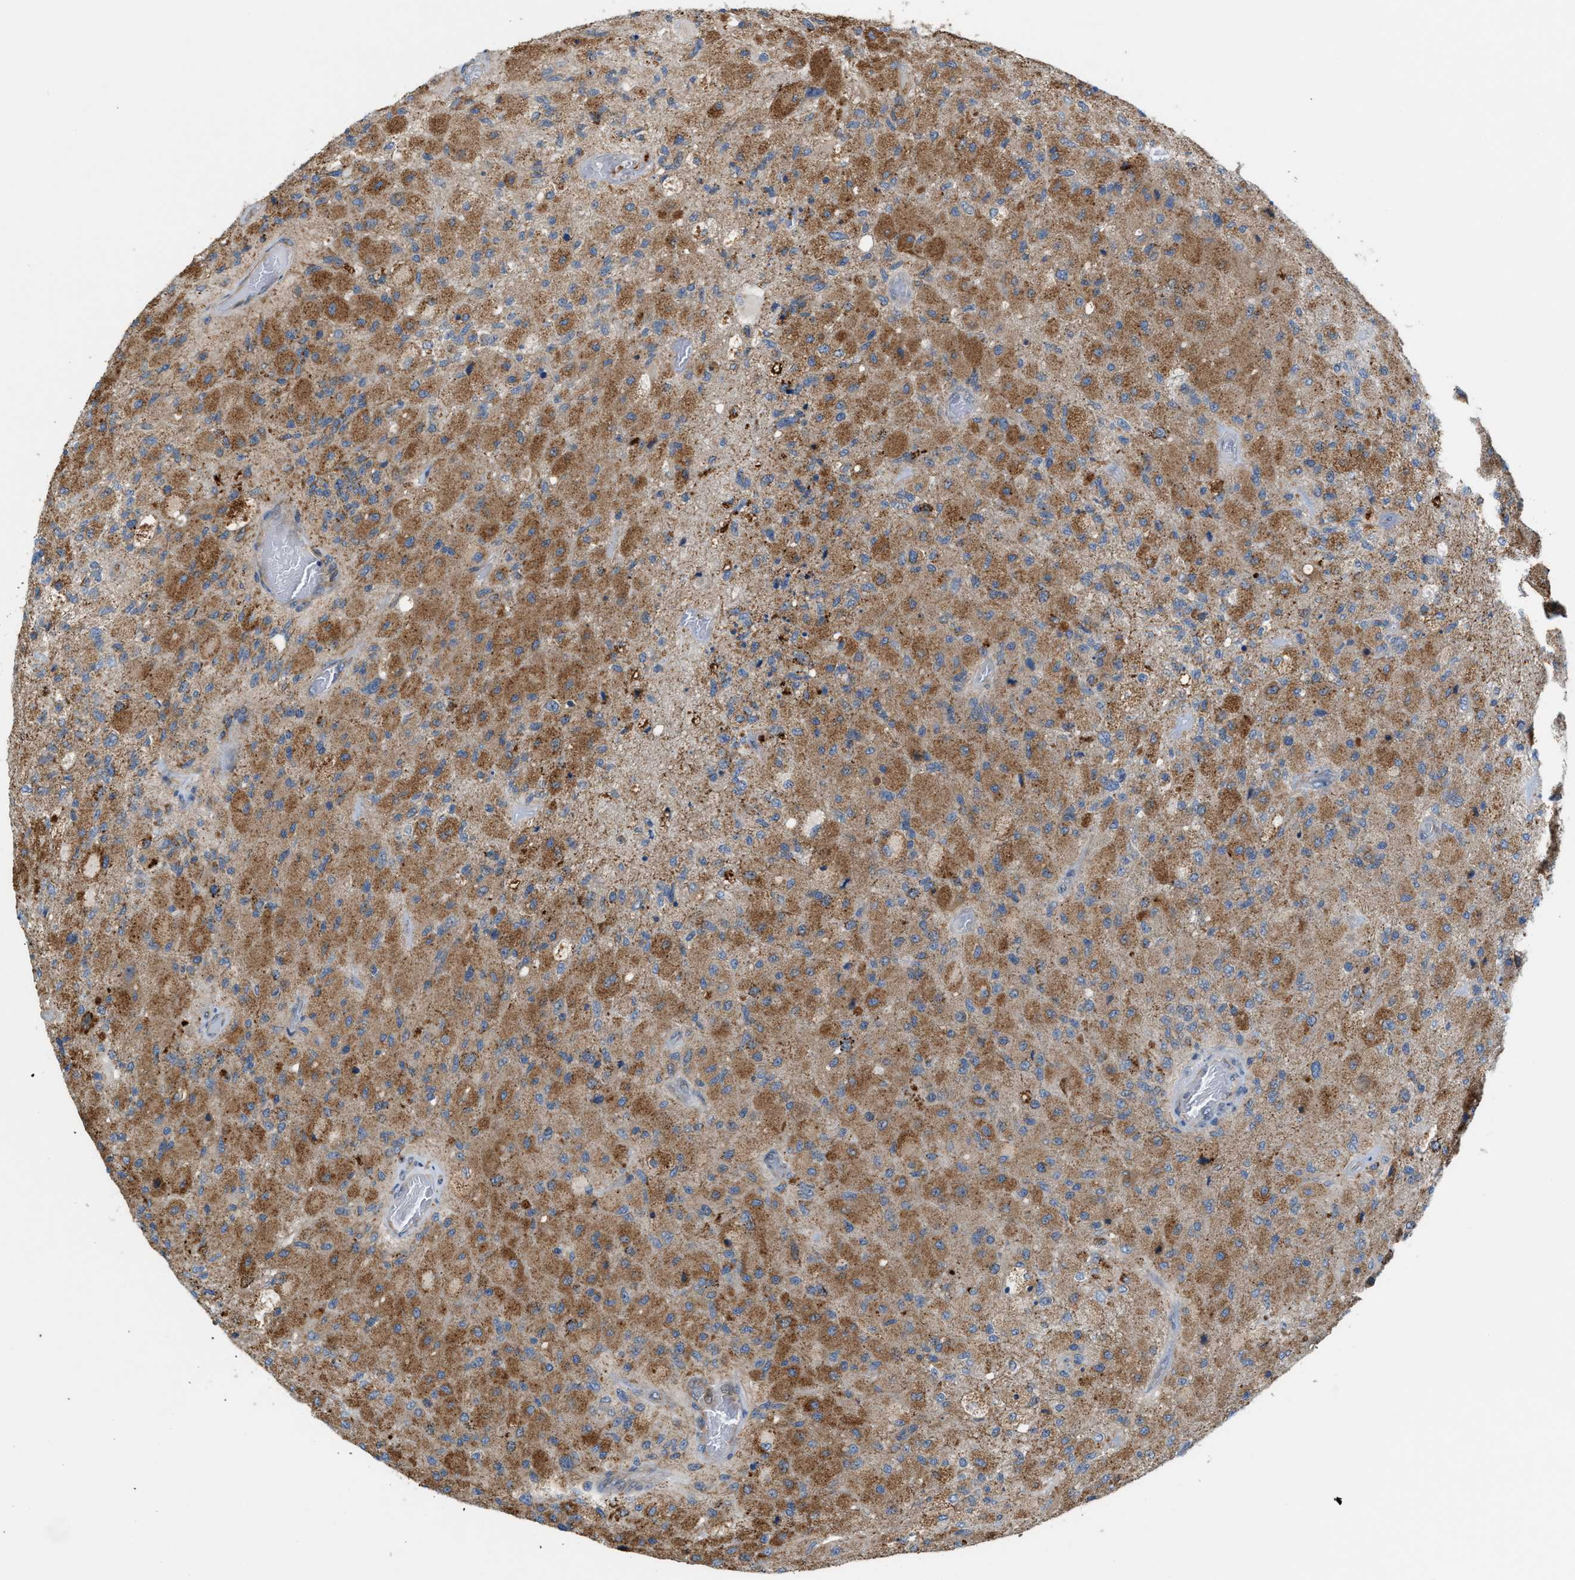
{"staining": {"intensity": "moderate", "quantity": ">75%", "location": "cytoplasmic/membranous"}, "tissue": "glioma", "cell_type": "Tumor cells", "image_type": "cancer", "snomed": [{"axis": "morphology", "description": "Normal tissue, NOS"}, {"axis": "morphology", "description": "Glioma, malignant, High grade"}, {"axis": "topography", "description": "Cerebral cortex"}], "caption": "Immunohistochemical staining of human malignant glioma (high-grade) reveals medium levels of moderate cytoplasmic/membranous protein expression in approximately >75% of tumor cells. Nuclei are stained in blue.", "gene": "PDCL", "patient": {"sex": "male", "age": 77}}